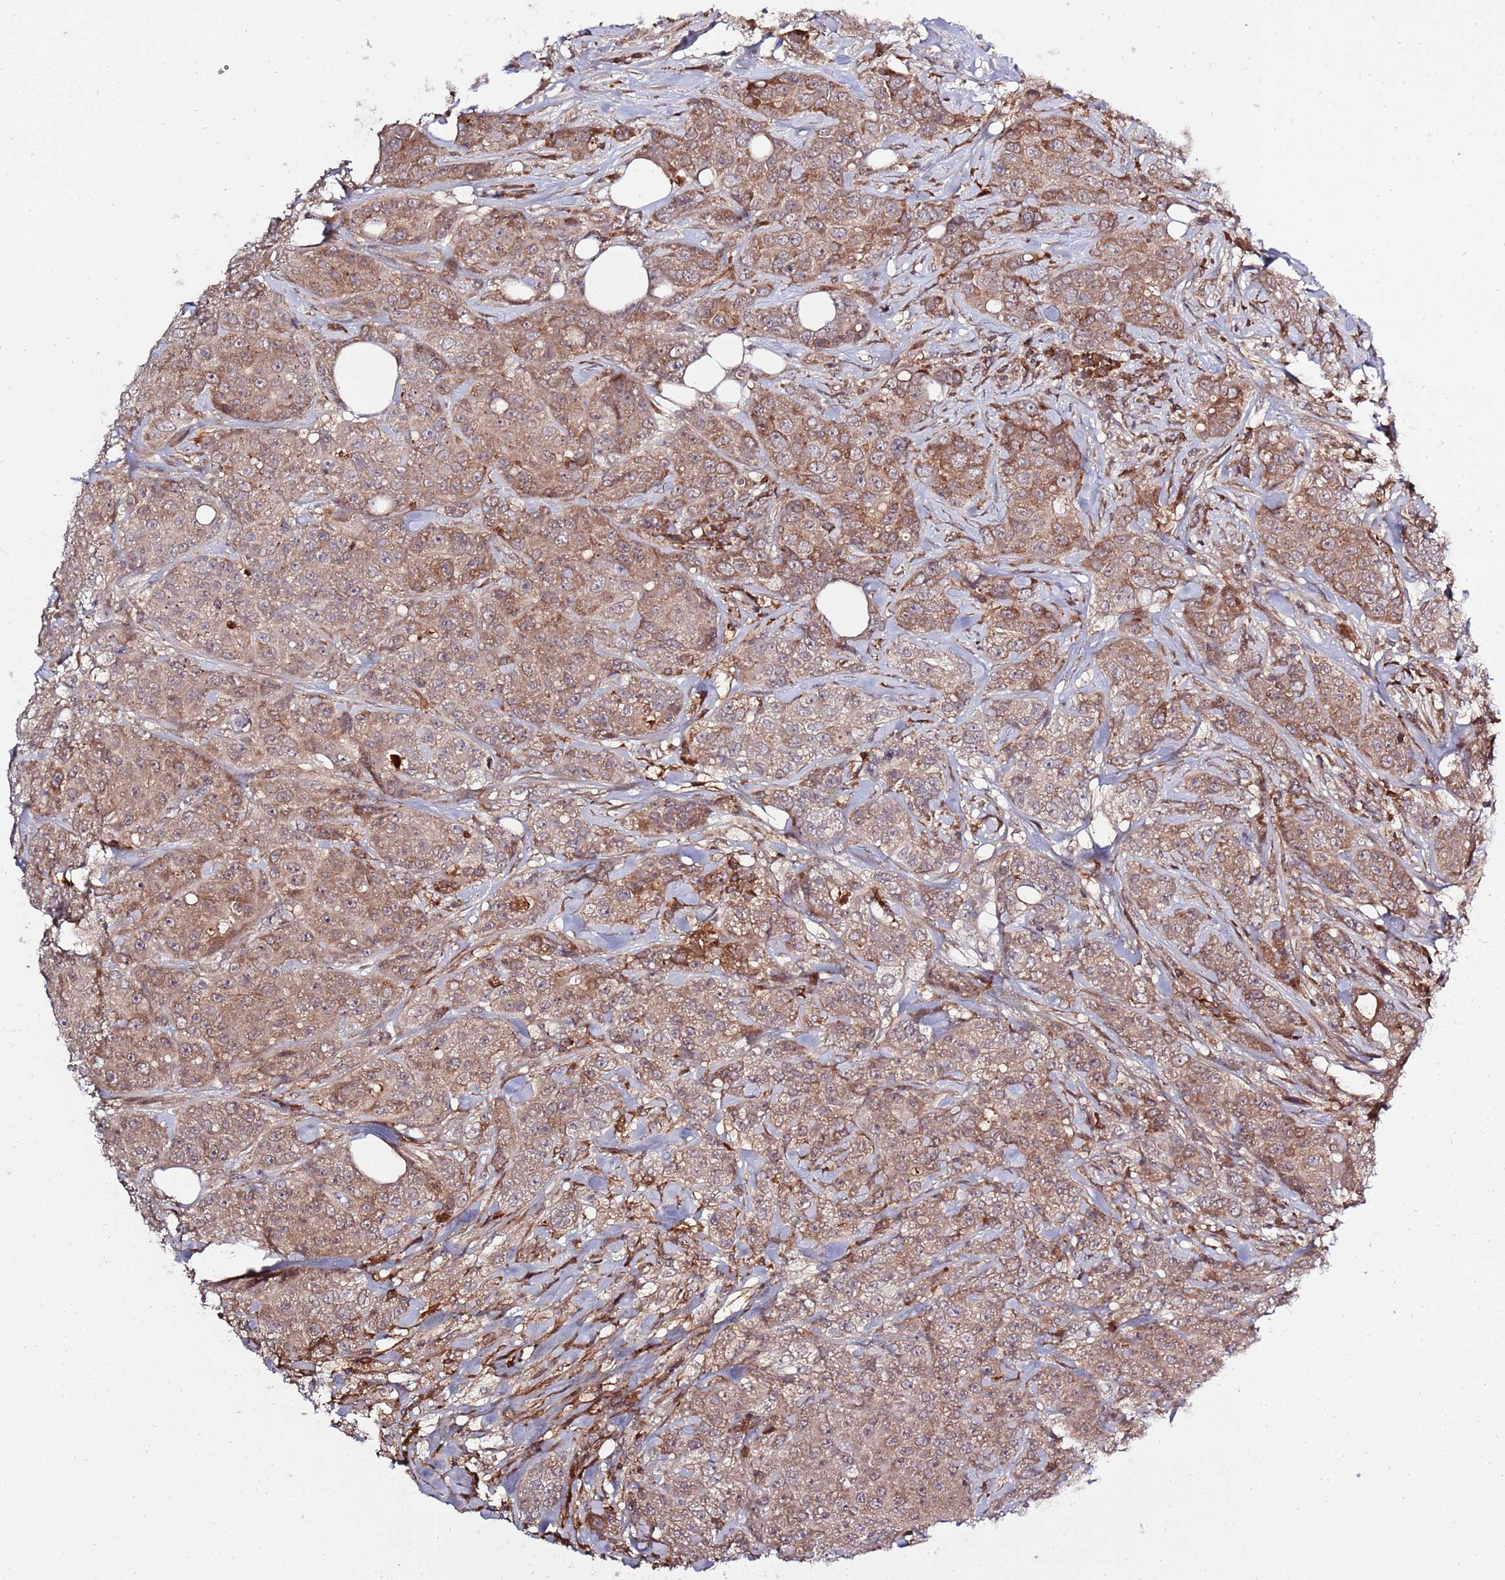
{"staining": {"intensity": "moderate", "quantity": ">75%", "location": "cytoplasmic/membranous"}, "tissue": "breast cancer", "cell_type": "Tumor cells", "image_type": "cancer", "snomed": [{"axis": "morphology", "description": "Duct carcinoma"}, {"axis": "topography", "description": "Breast"}], "caption": "Moderate cytoplasmic/membranous protein staining is identified in approximately >75% of tumor cells in breast intraductal carcinoma.", "gene": "ZNF624", "patient": {"sex": "female", "age": 43}}